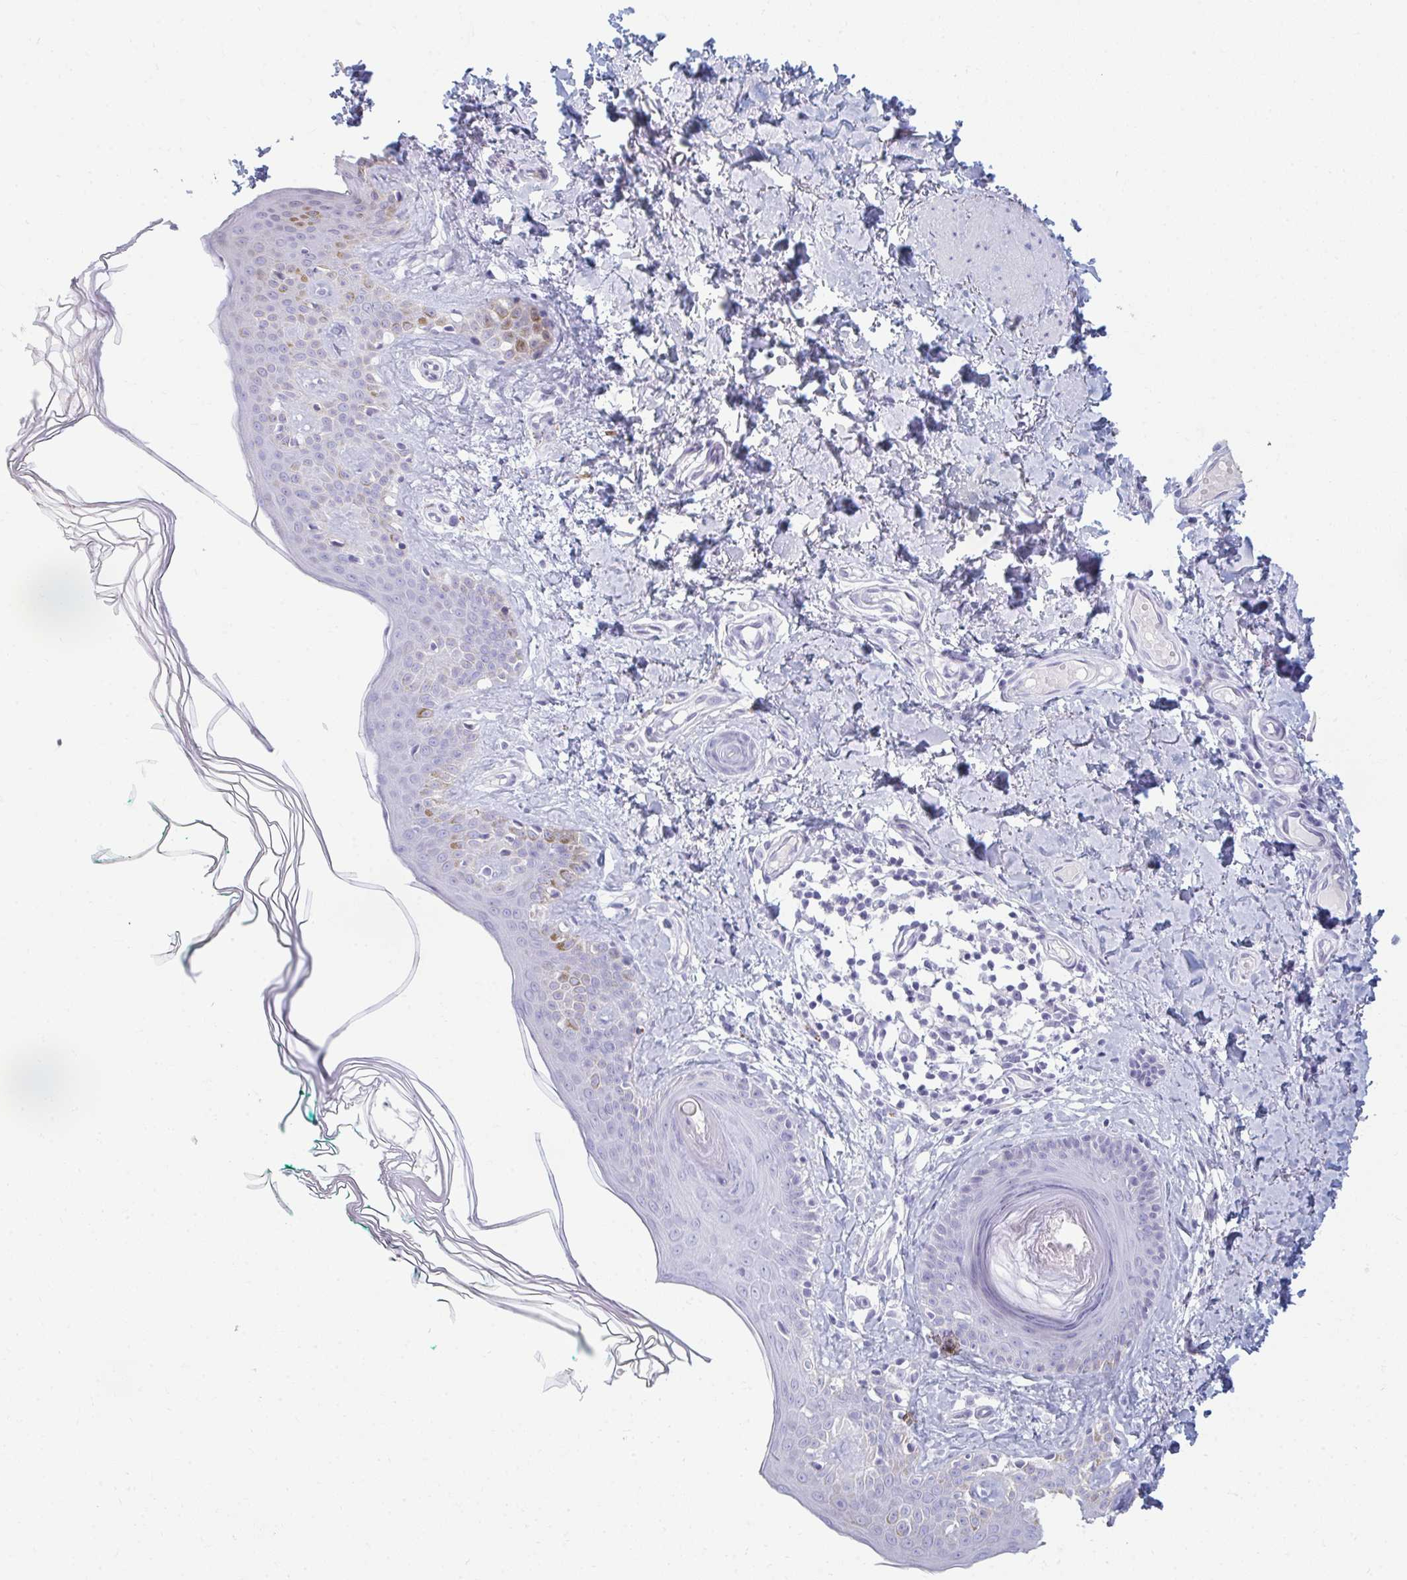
{"staining": {"intensity": "negative", "quantity": "none", "location": "none"}, "tissue": "skin", "cell_type": "Fibroblasts", "image_type": "normal", "snomed": [{"axis": "morphology", "description": "Normal tissue, NOS"}, {"axis": "topography", "description": "Skin"}, {"axis": "topography", "description": "Peripheral nerve tissue"}], "caption": "The photomicrograph reveals no staining of fibroblasts in normal skin. (DAB (3,3'-diaminobenzidine) IHC, high magnification).", "gene": "RAB33A", "patient": {"sex": "female", "age": 45}}